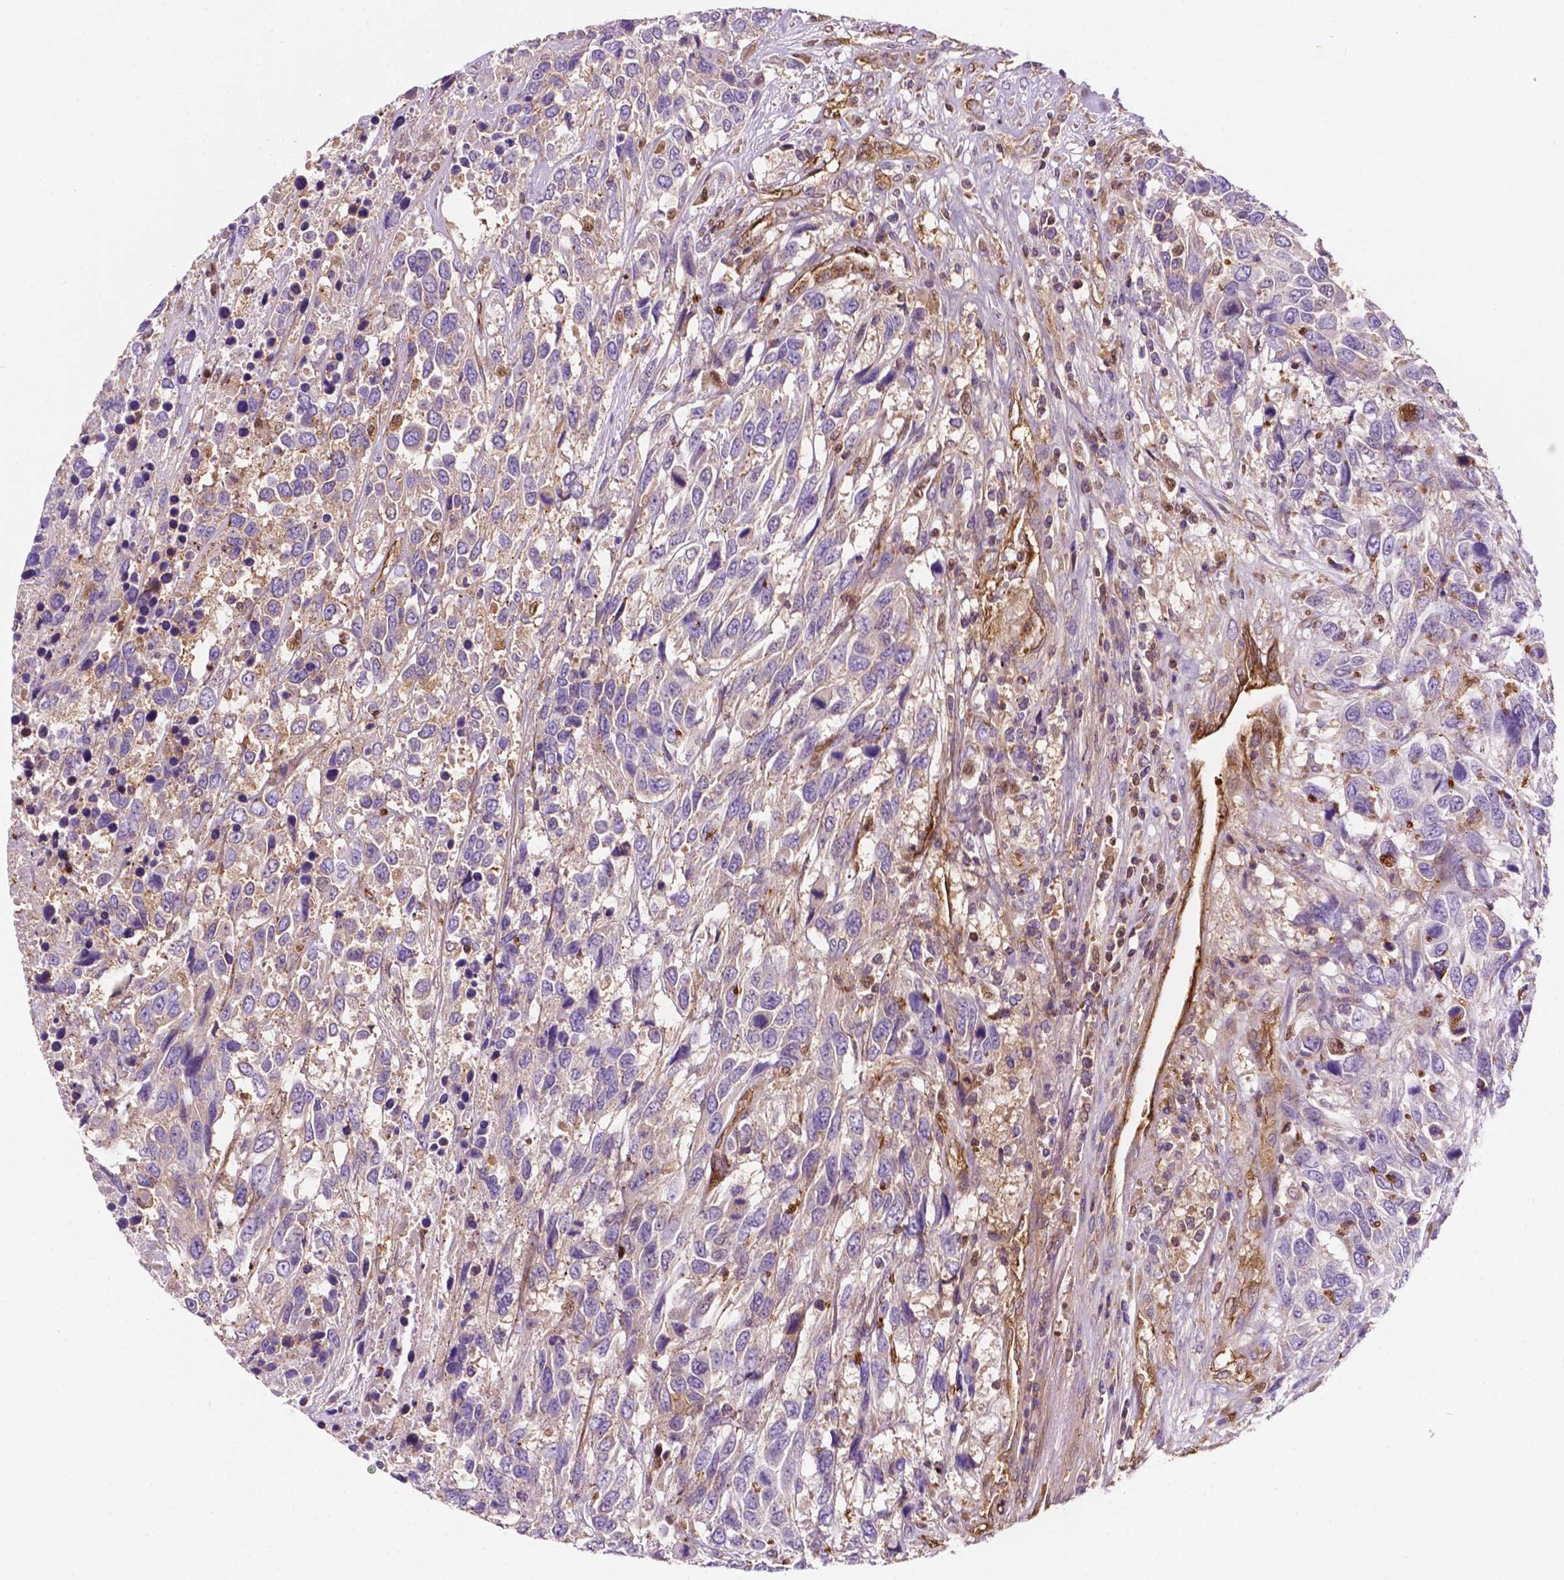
{"staining": {"intensity": "negative", "quantity": "none", "location": "none"}, "tissue": "urothelial cancer", "cell_type": "Tumor cells", "image_type": "cancer", "snomed": [{"axis": "morphology", "description": "Urothelial carcinoma, High grade"}, {"axis": "topography", "description": "Urinary bladder"}], "caption": "The photomicrograph demonstrates no significant staining in tumor cells of urothelial cancer.", "gene": "DCN", "patient": {"sex": "female", "age": 70}}